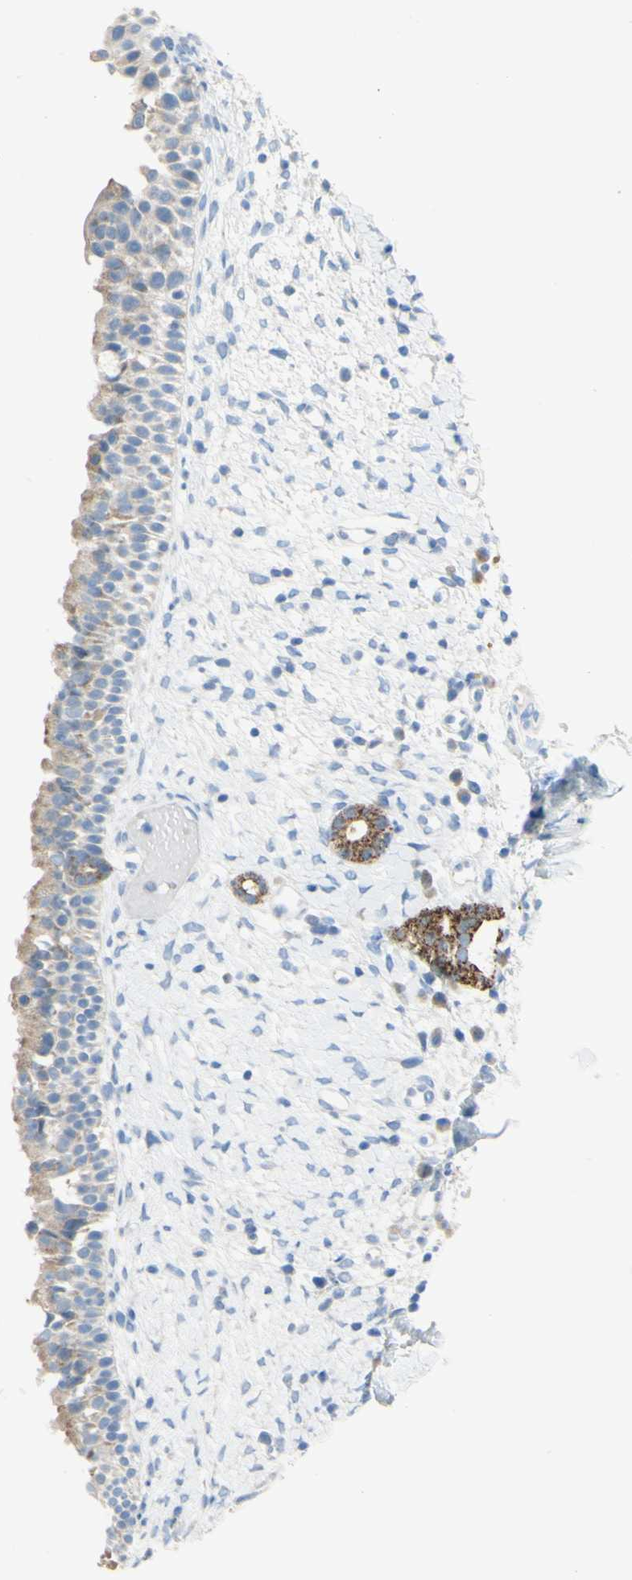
{"staining": {"intensity": "weak", "quantity": ">75%", "location": "cytoplasmic/membranous"}, "tissue": "nasopharynx", "cell_type": "Respiratory epithelial cells", "image_type": "normal", "snomed": [{"axis": "morphology", "description": "Normal tissue, NOS"}, {"axis": "topography", "description": "Nasopharynx"}], "caption": "Immunohistochemistry (IHC) of benign nasopharynx displays low levels of weak cytoplasmic/membranous staining in about >75% of respiratory epithelial cells. Immunohistochemistry (IHC) stains the protein of interest in brown and the nuclei are stained blue.", "gene": "ACADL", "patient": {"sex": "male", "age": 22}}